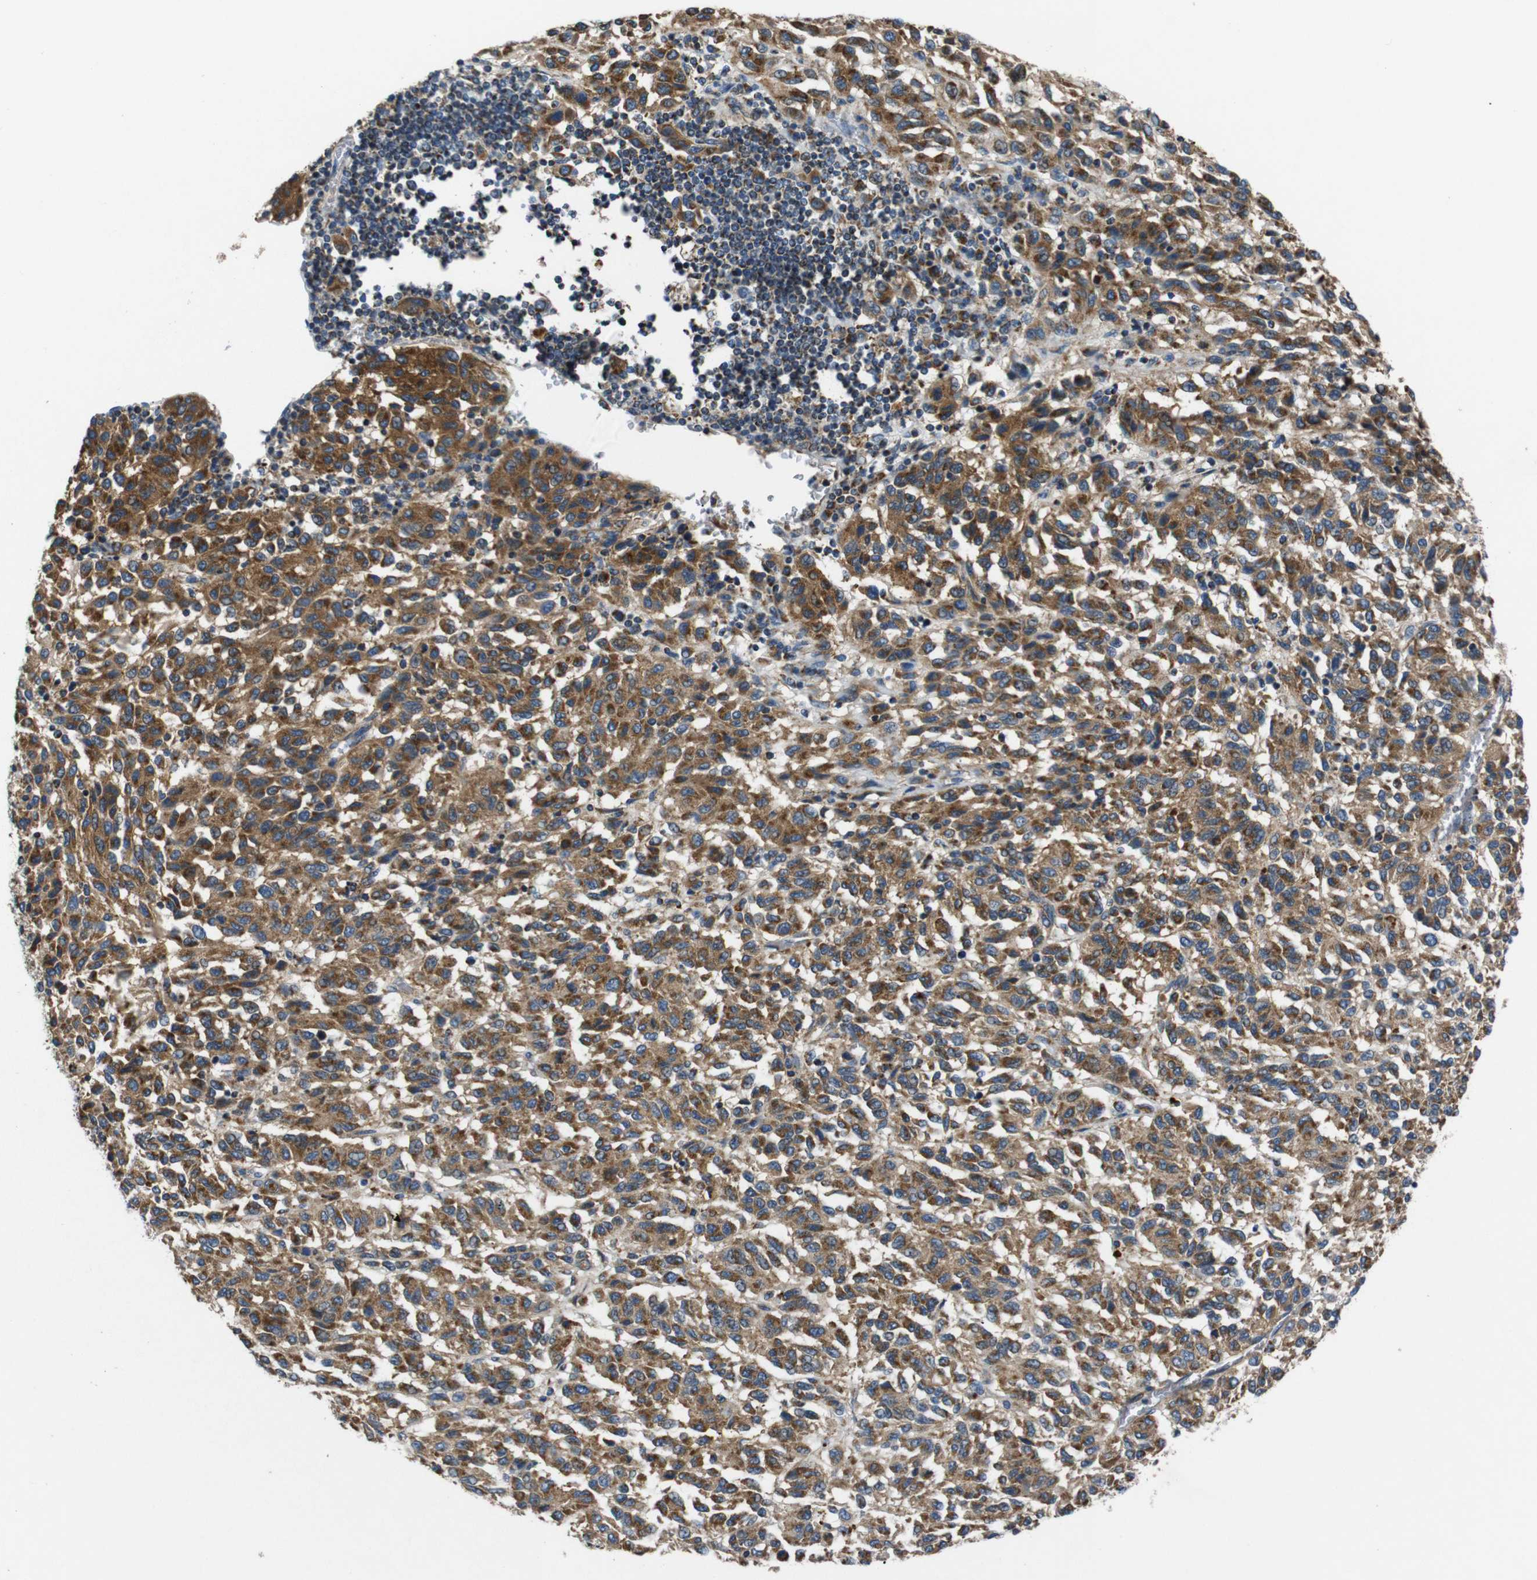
{"staining": {"intensity": "moderate", "quantity": ">75%", "location": "cytoplasmic/membranous"}, "tissue": "melanoma", "cell_type": "Tumor cells", "image_type": "cancer", "snomed": [{"axis": "morphology", "description": "Malignant melanoma, Metastatic site"}, {"axis": "topography", "description": "Lung"}], "caption": "Immunohistochemistry staining of melanoma, which shows medium levels of moderate cytoplasmic/membranous expression in about >75% of tumor cells indicating moderate cytoplasmic/membranous protein positivity. The staining was performed using DAB (brown) for protein detection and nuclei were counterstained in hematoxylin (blue).", "gene": "NETO2", "patient": {"sex": "male", "age": 64}}